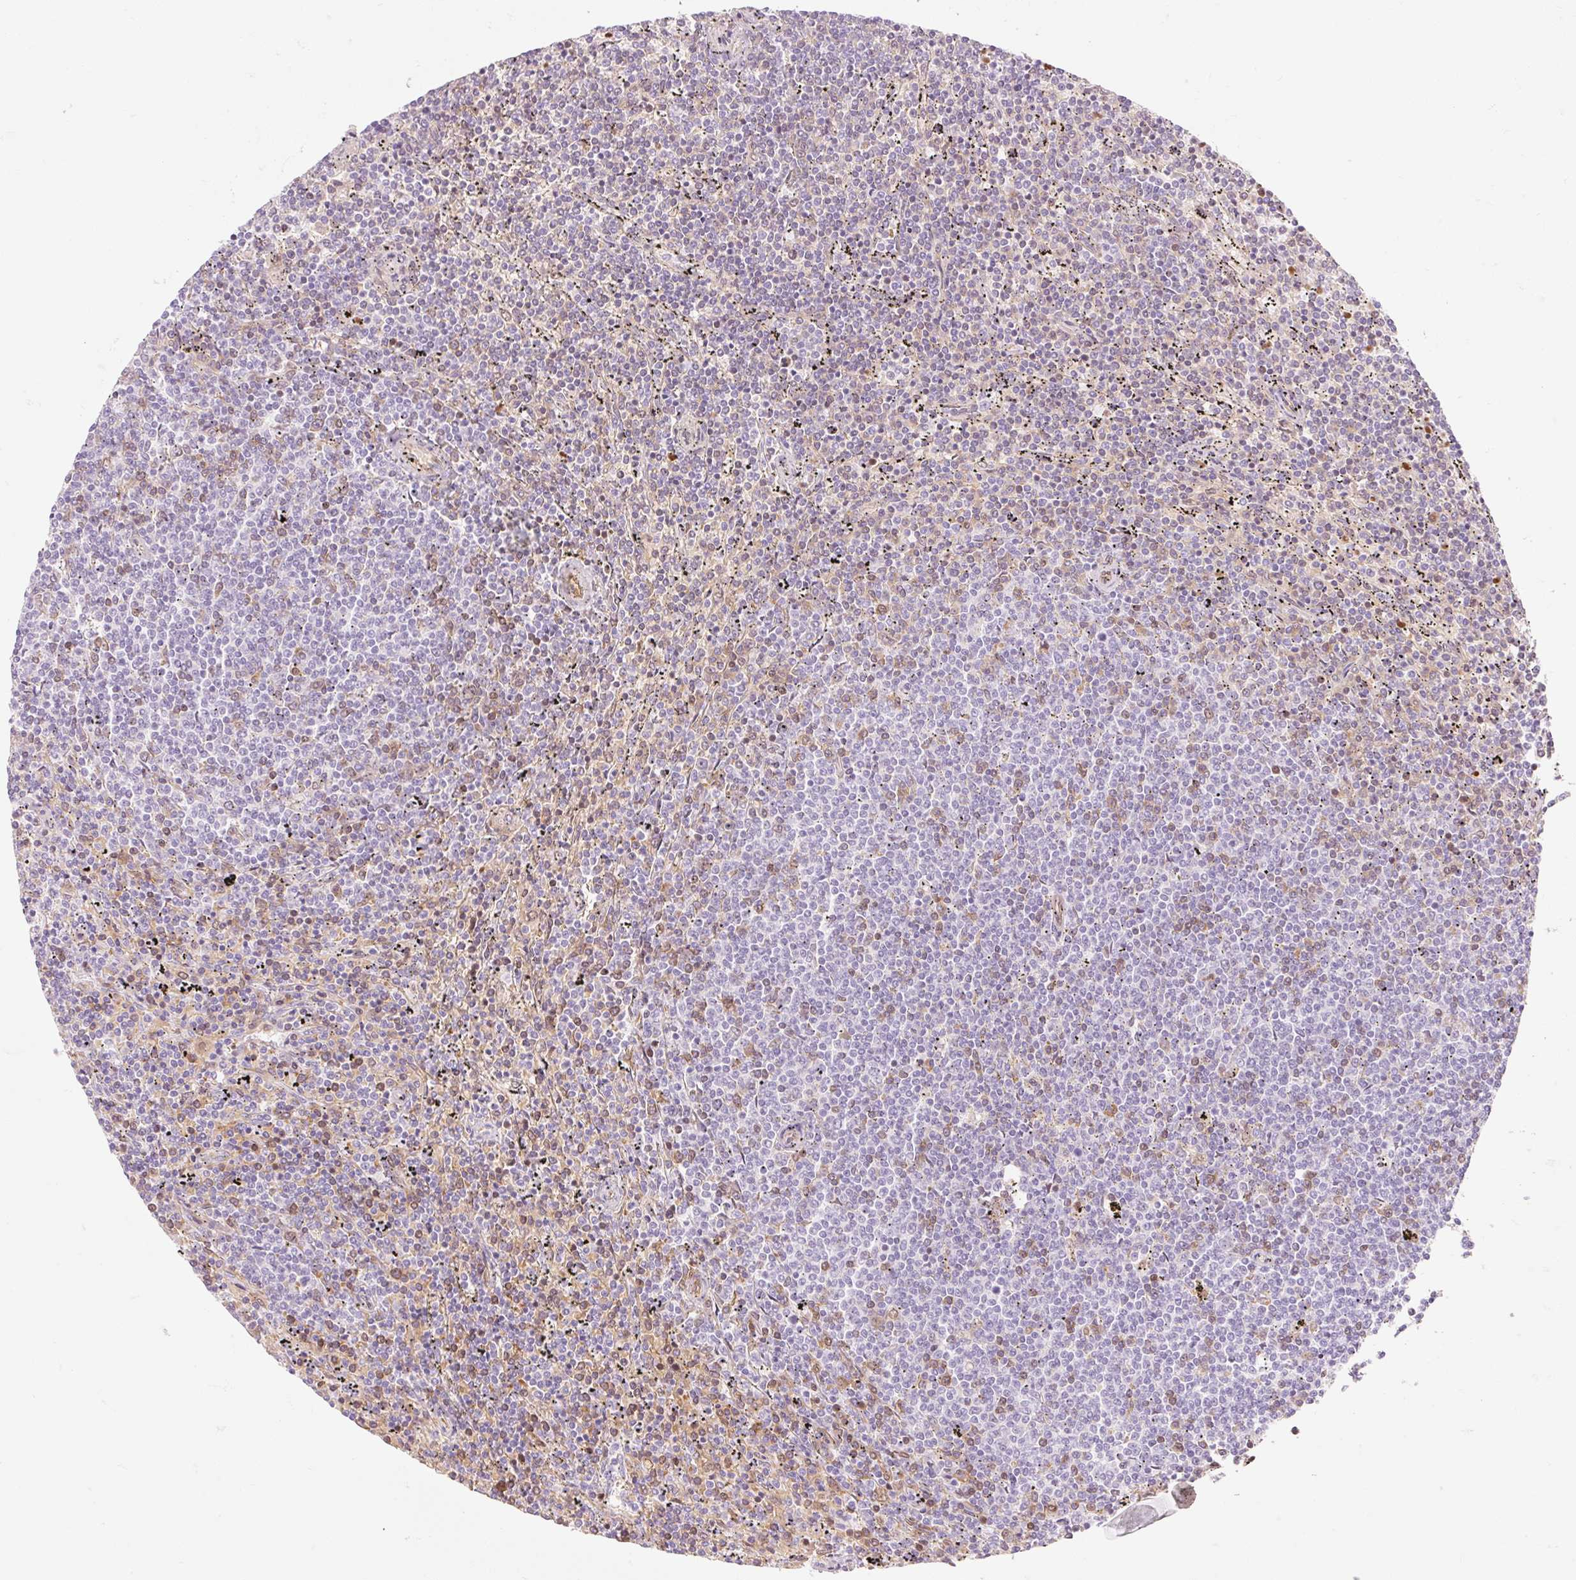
{"staining": {"intensity": "negative", "quantity": "none", "location": "none"}, "tissue": "lymphoma", "cell_type": "Tumor cells", "image_type": "cancer", "snomed": [{"axis": "morphology", "description": "Malignant lymphoma, non-Hodgkin's type, Low grade"}, {"axis": "topography", "description": "Spleen"}], "caption": "Protein analysis of low-grade malignant lymphoma, non-Hodgkin's type reveals no significant positivity in tumor cells.", "gene": "TAF1L", "patient": {"sex": "female", "age": 50}}